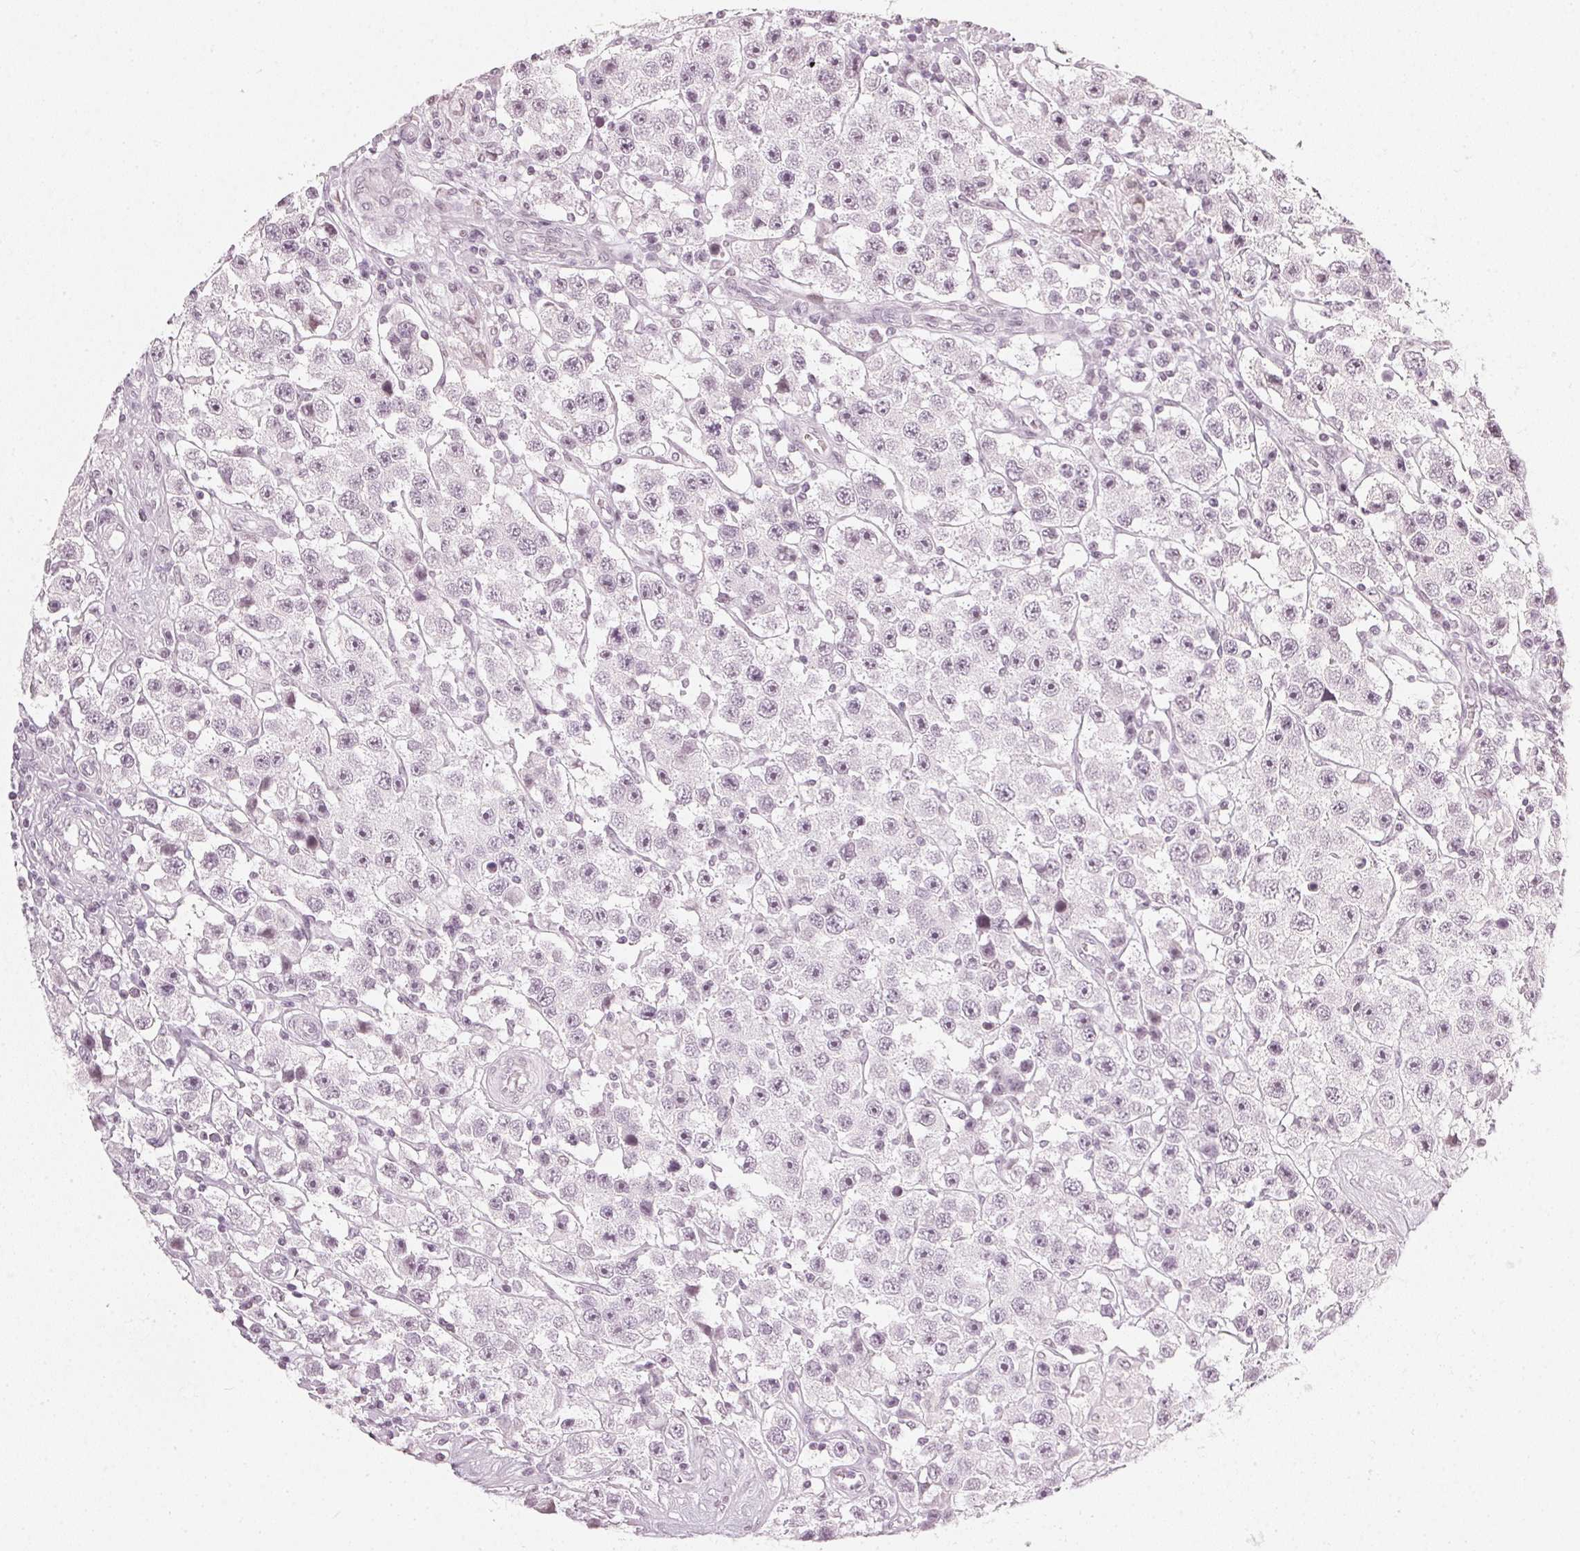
{"staining": {"intensity": "negative", "quantity": "none", "location": "none"}, "tissue": "testis cancer", "cell_type": "Tumor cells", "image_type": "cancer", "snomed": [{"axis": "morphology", "description": "Seminoma, NOS"}, {"axis": "topography", "description": "Testis"}], "caption": "IHC of testis seminoma reveals no staining in tumor cells.", "gene": "DNAJC6", "patient": {"sex": "male", "age": 45}}